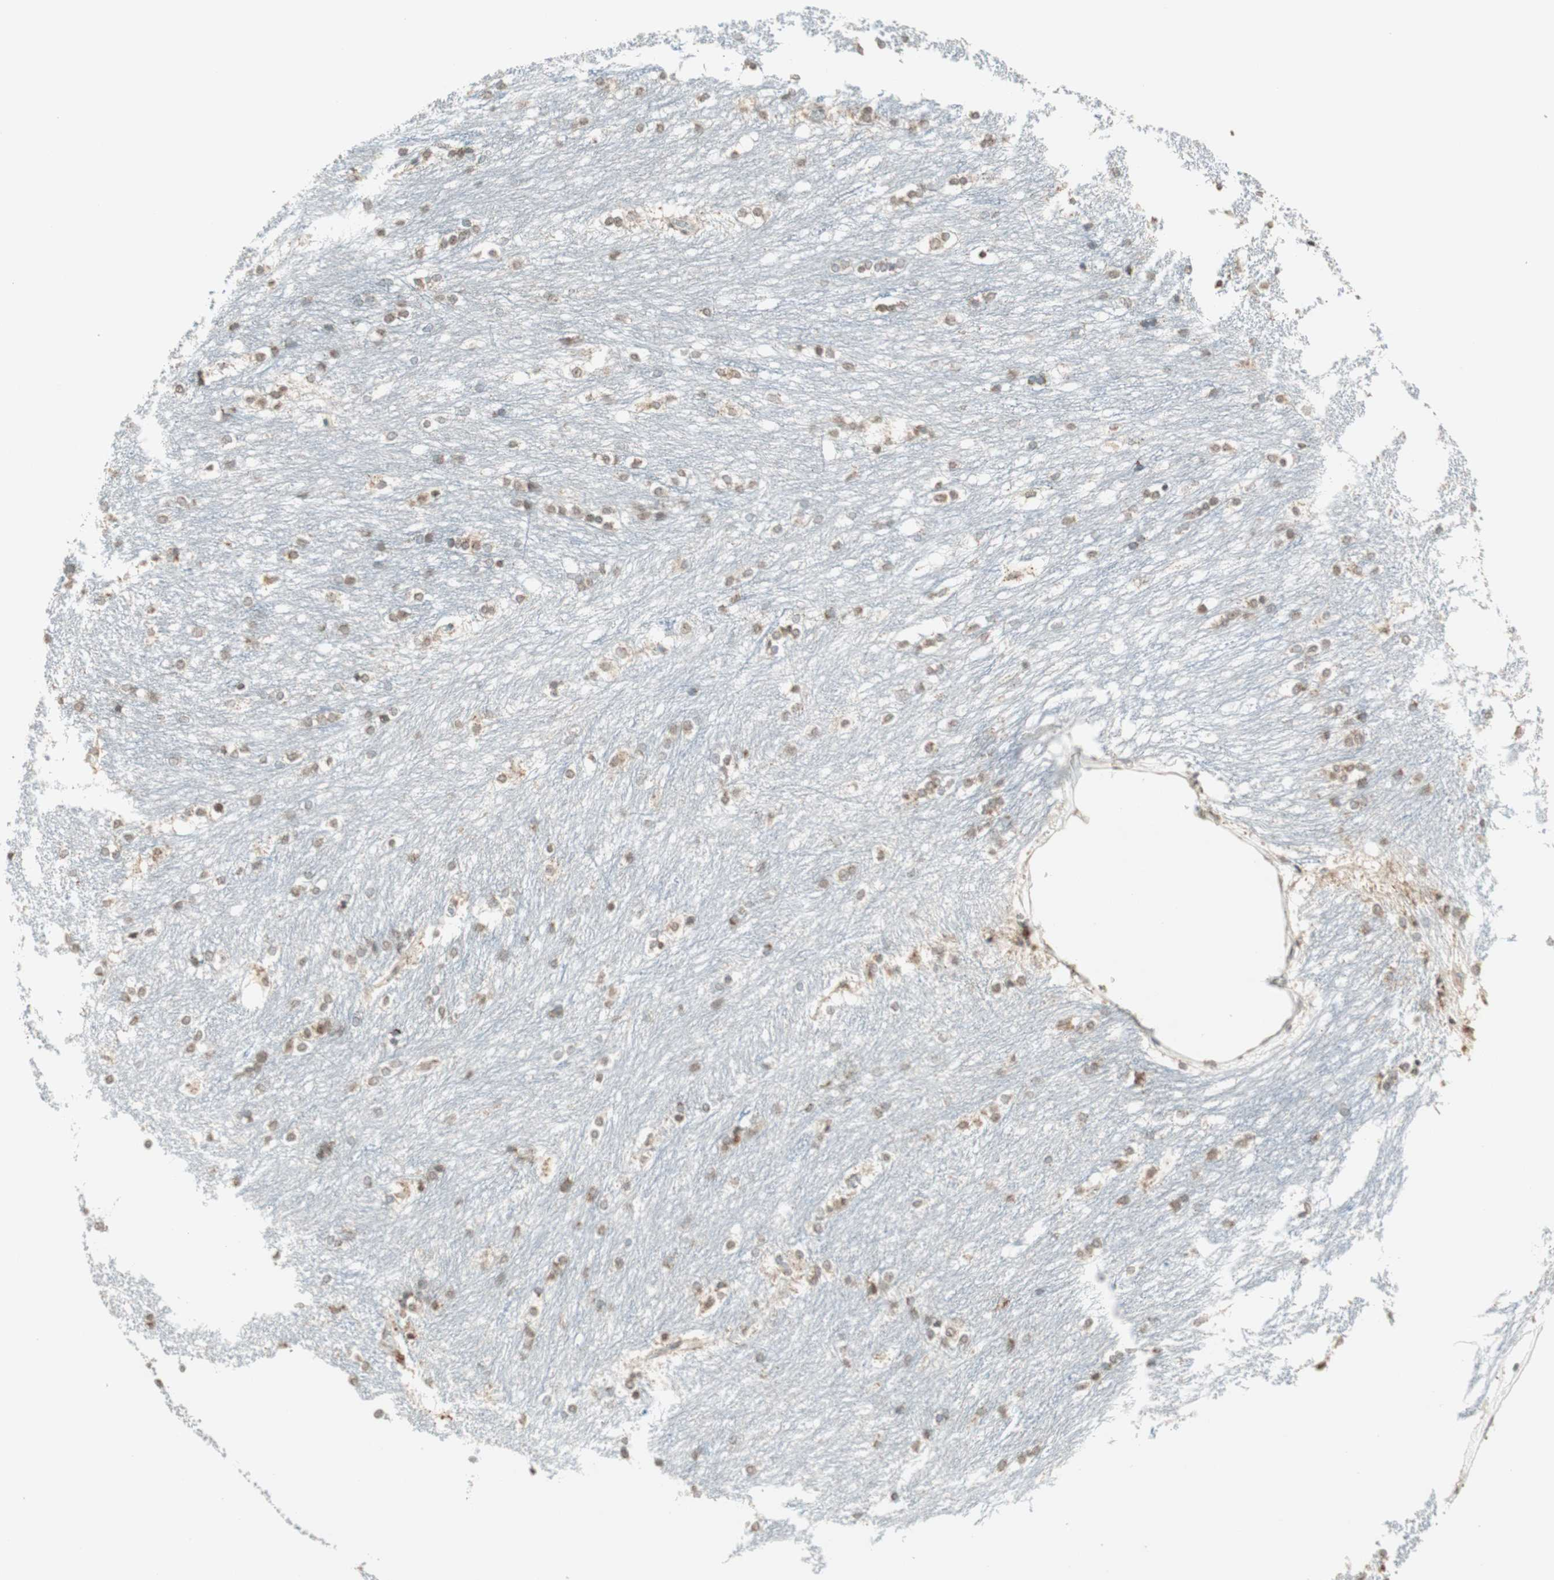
{"staining": {"intensity": "moderate", "quantity": ">75%", "location": "nuclear"}, "tissue": "caudate", "cell_type": "Glial cells", "image_type": "normal", "snomed": [{"axis": "morphology", "description": "Normal tissue, NOS"}, {"axis": "topography", "description": "Lateral ventricle wall"}], "caption": "Moderate nuclear staining is seen in about >75% of glial cells in benign caudate. (DAB IHC with brightfield microscopy, high magnification).", "gene": "PRELID1", "patient": {"sex": "female", "age": 19}}